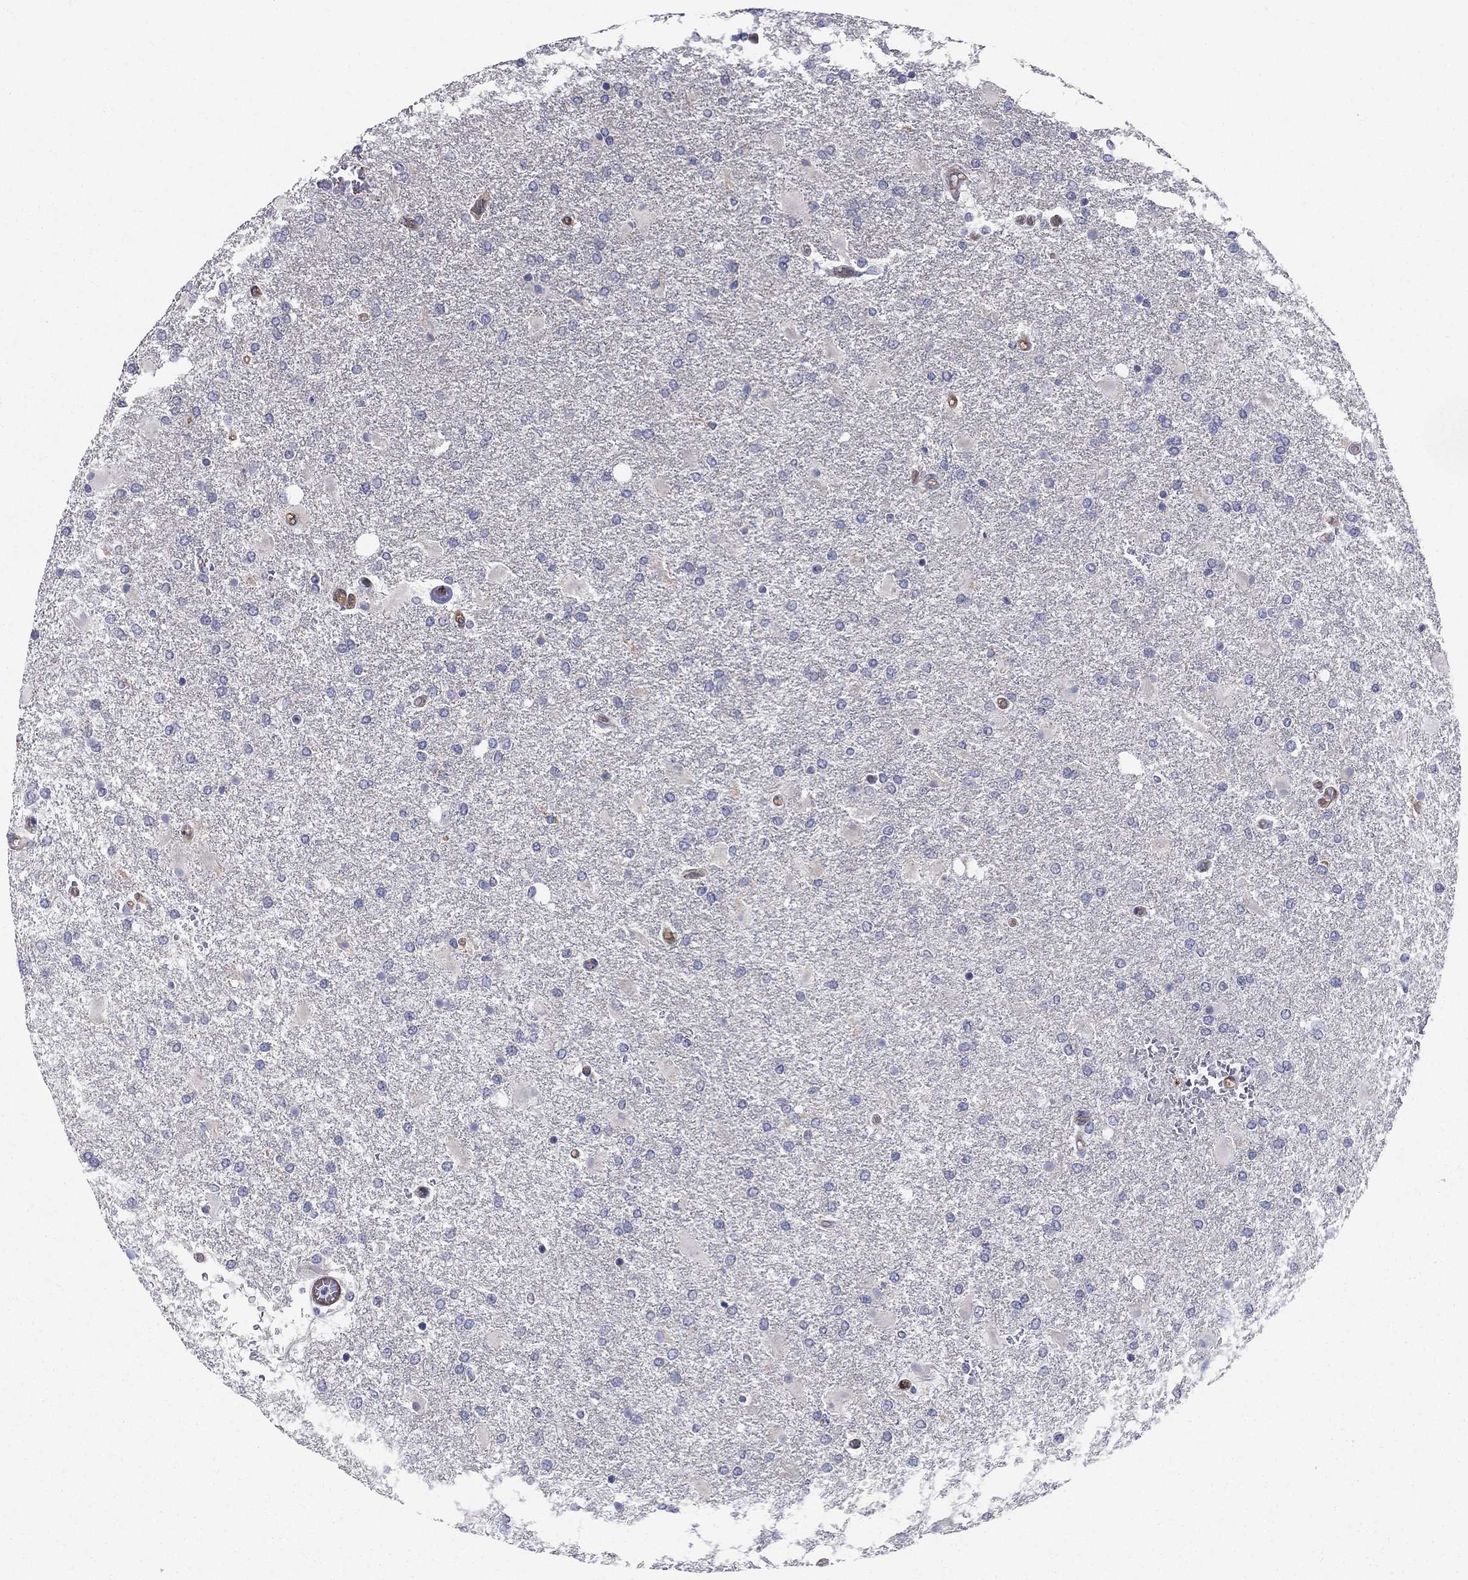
{"staining": {"intensity": "negative", "quantity": "none", "location": "none"}, "tissue": "glioma", "cell_type": "Tumor cells", "image_type": "cancer", "snomed": [{"axis": "morphology", "description": "Glioma, malignant, High grade"}, {"axis": "topography", "description": "Cerebral cortex"}], "caption": "This is an immunohistochemistry (IHC) photomicrograph of malignant glioma (high-grade). There is no positivity in tumor cells.", "gene": "EMP2", "patient": {"sex": "male", "age": 79}}